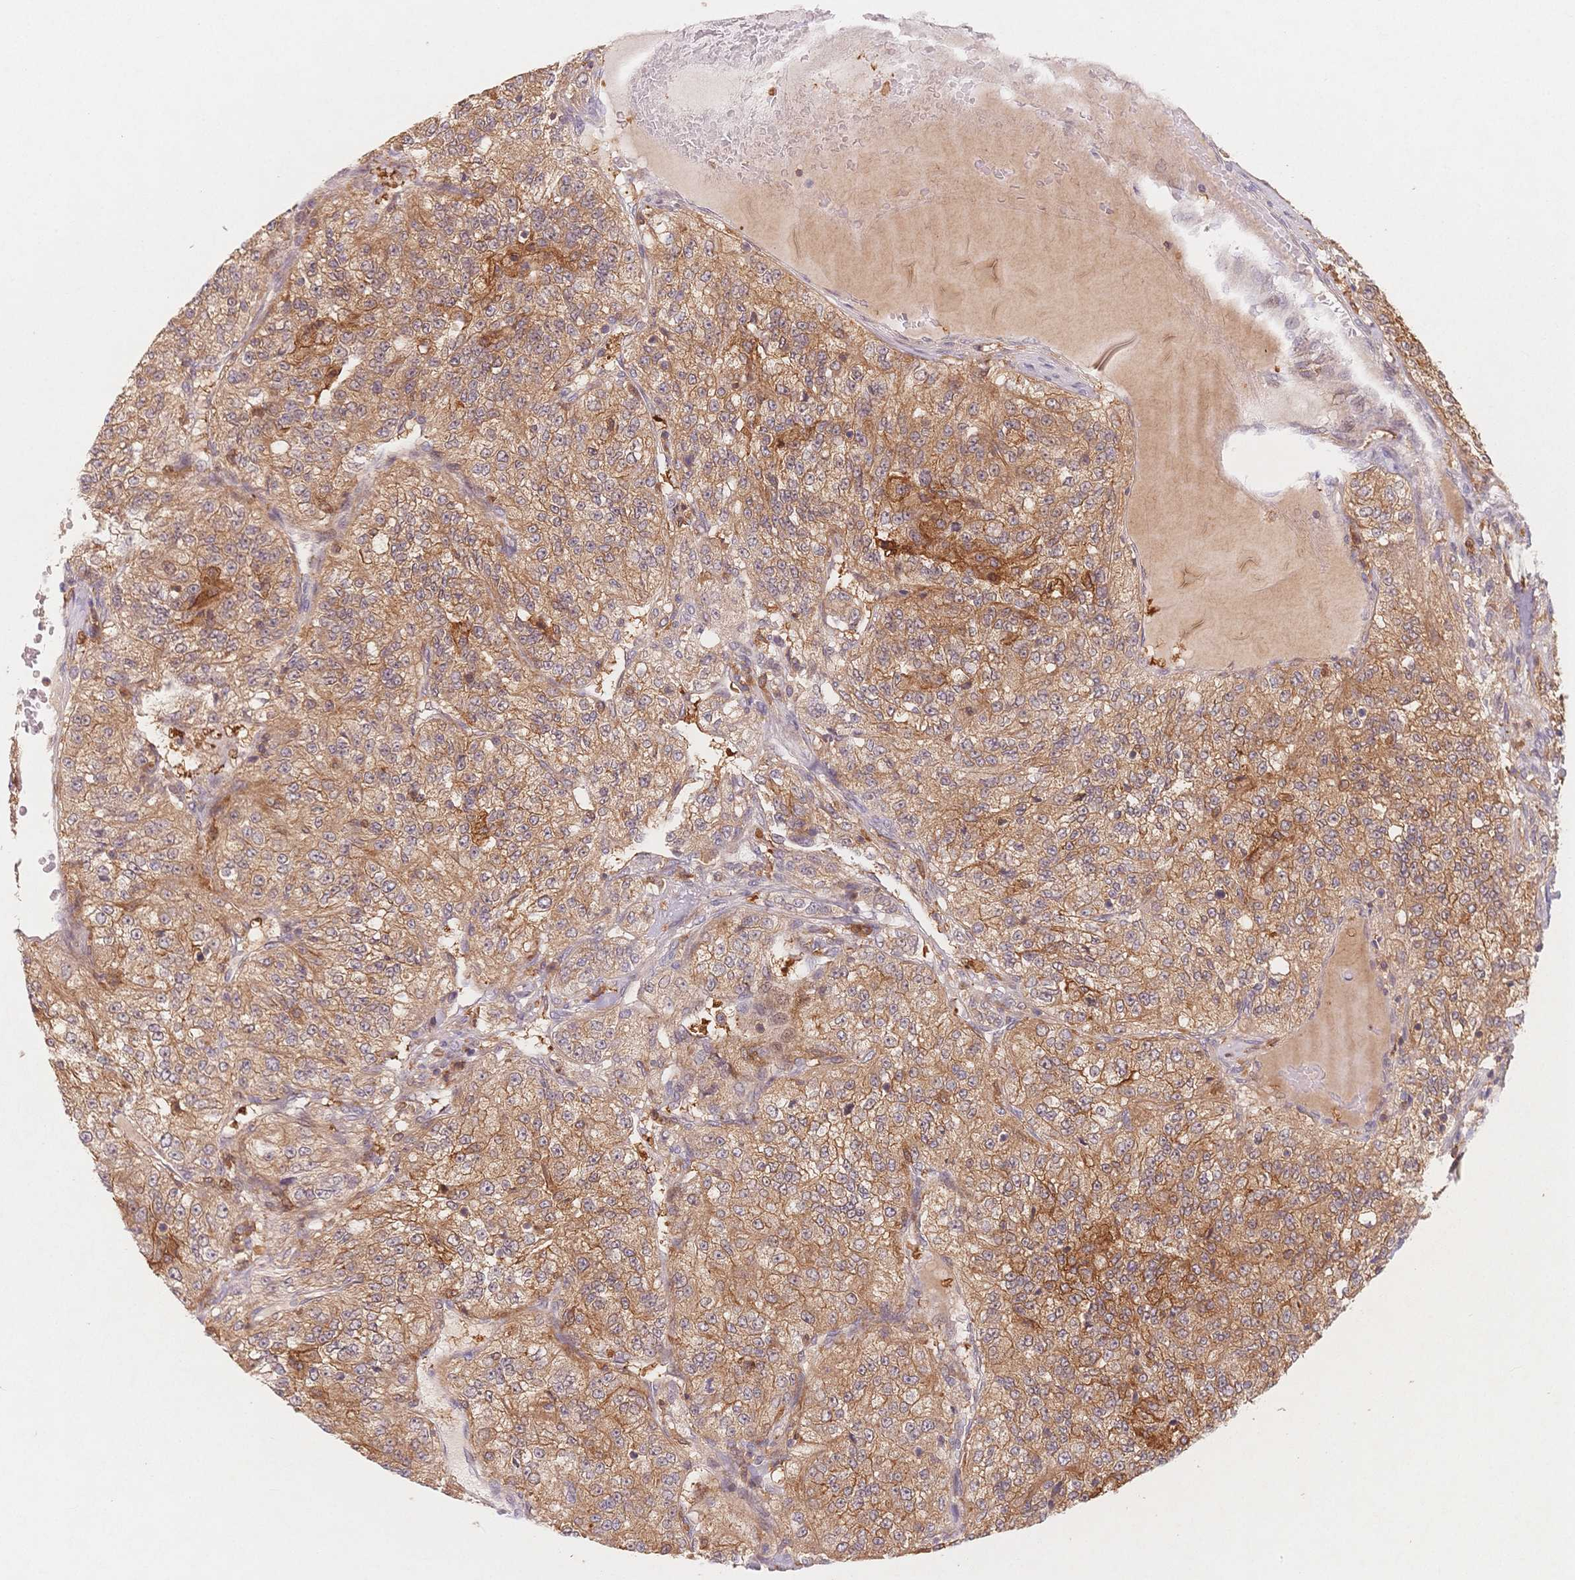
{"staining": {"intensity": "moderate", "quantity": ">75%", "location": "cytoplasmic/membranous"}, "tissue": "renal cancer", "cell_type": "Tumor cells", "image_type": "cancer", "snomed": [{"axis": "morphology", "description": "Adenocarcinoma, NOS"}, {"axis": "topography", "description": "Kidney"}], "caption": "Approximately >75% of tumor cells in renal adenocarcinoma reveal moderate cytoplasmic/membranous protein staining as visualized by brown immunohistochemical staining.", "gene": "C12orf75", "patient": {"sex": "female", "age": 63}}